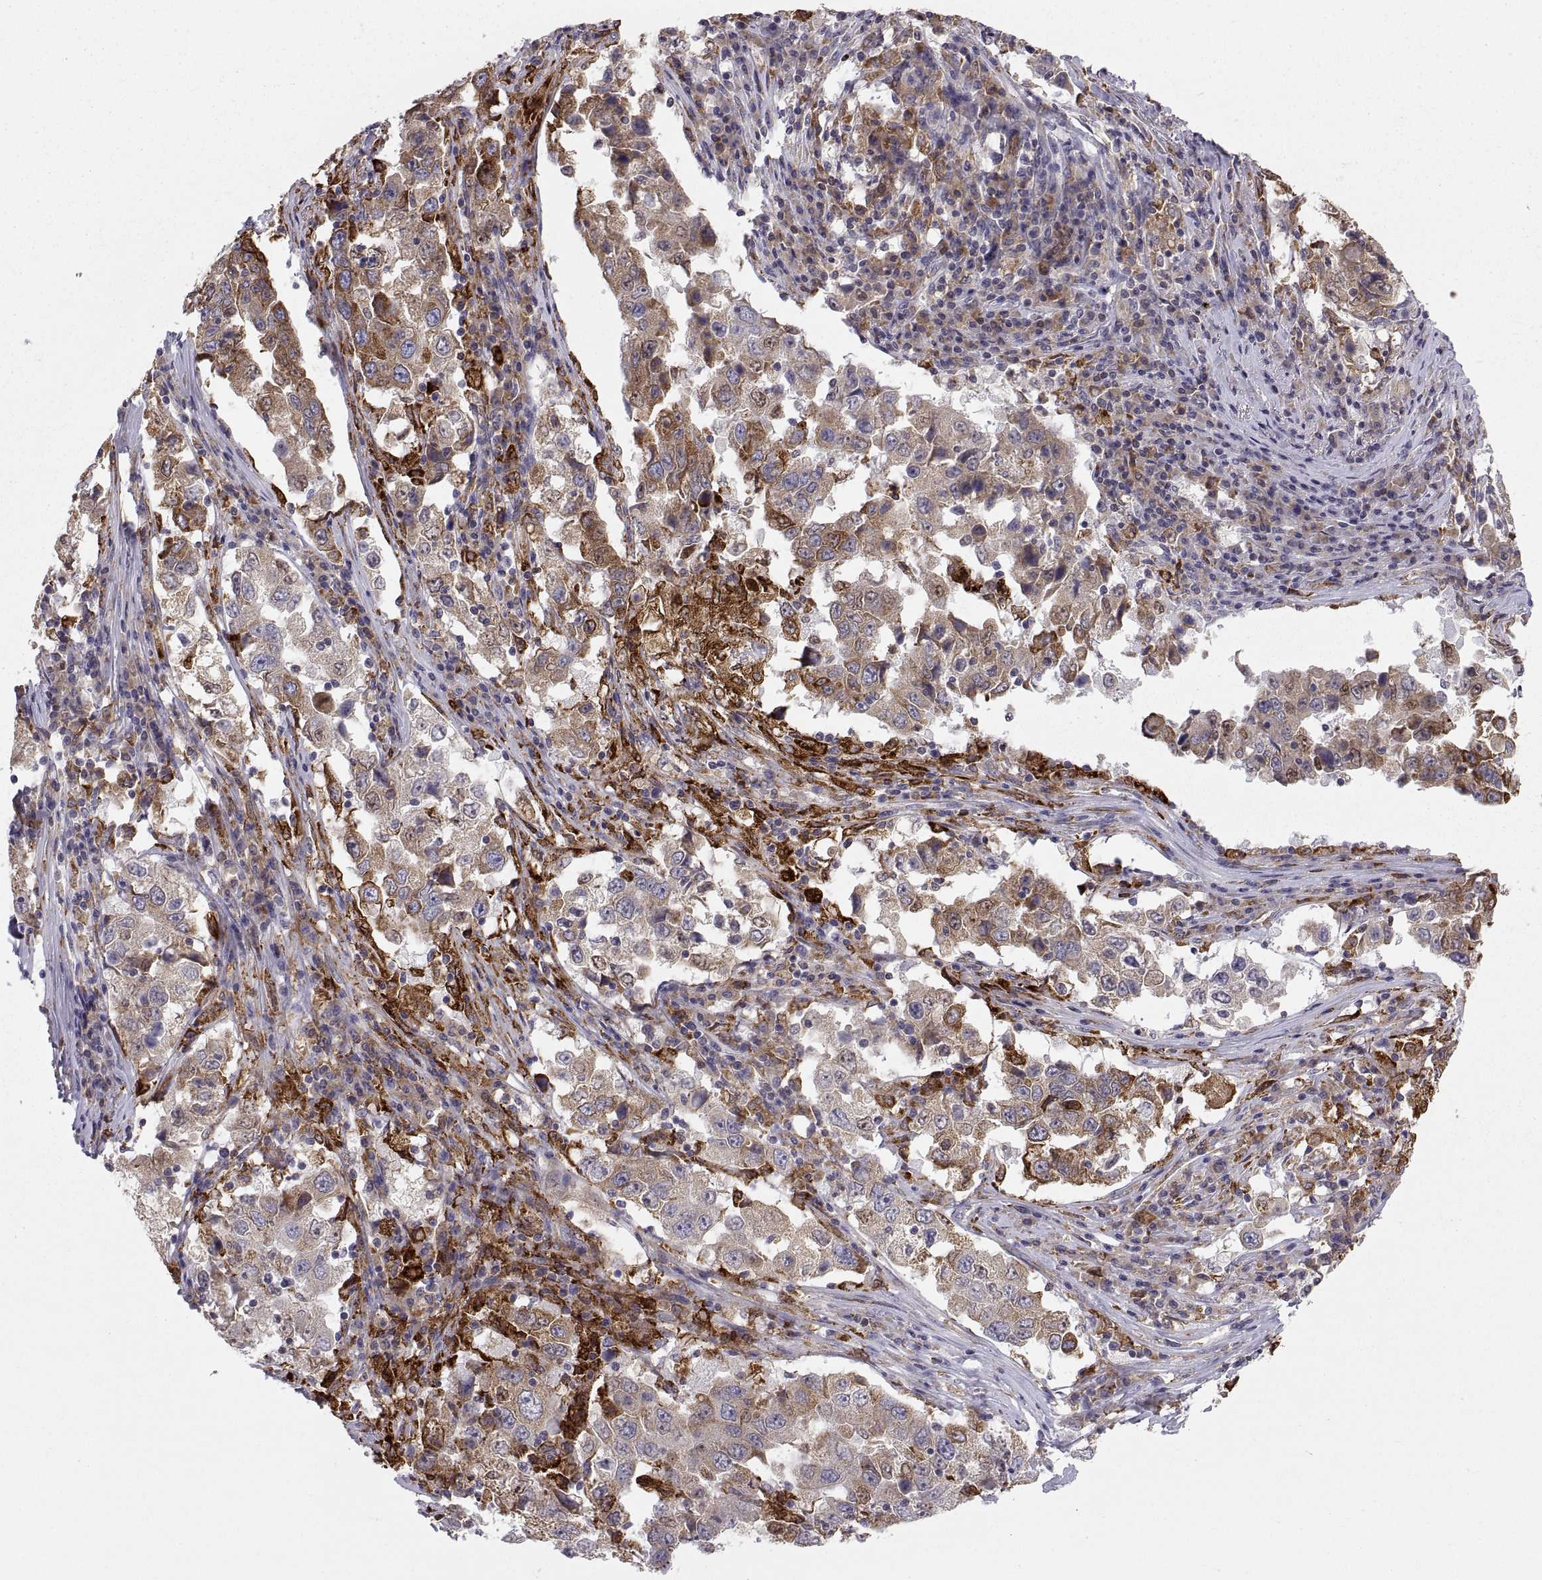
{"staining": {"intensity": "moderate", "quantity": "25%-75%", "location": "cytoplasmic/membranous"}, "tissue": "lung cancer", "cell_type": "Tumor cells", "image_type": "cancer", "snomed": [{"axis": "morphology", "description": "Adenocarcinoma, NOS"}, {"axis": "topography", "description": "Lung"}], "caption": "There is medium levels of moderate cytoplasmic/membranous expression in tumor cells of lung cancer (adenocarcinoma), as demonstrated by immunohistochemical staining (brown color).", "gene": "ERO1A", "patient": {"sex": "male", "age": 73}}